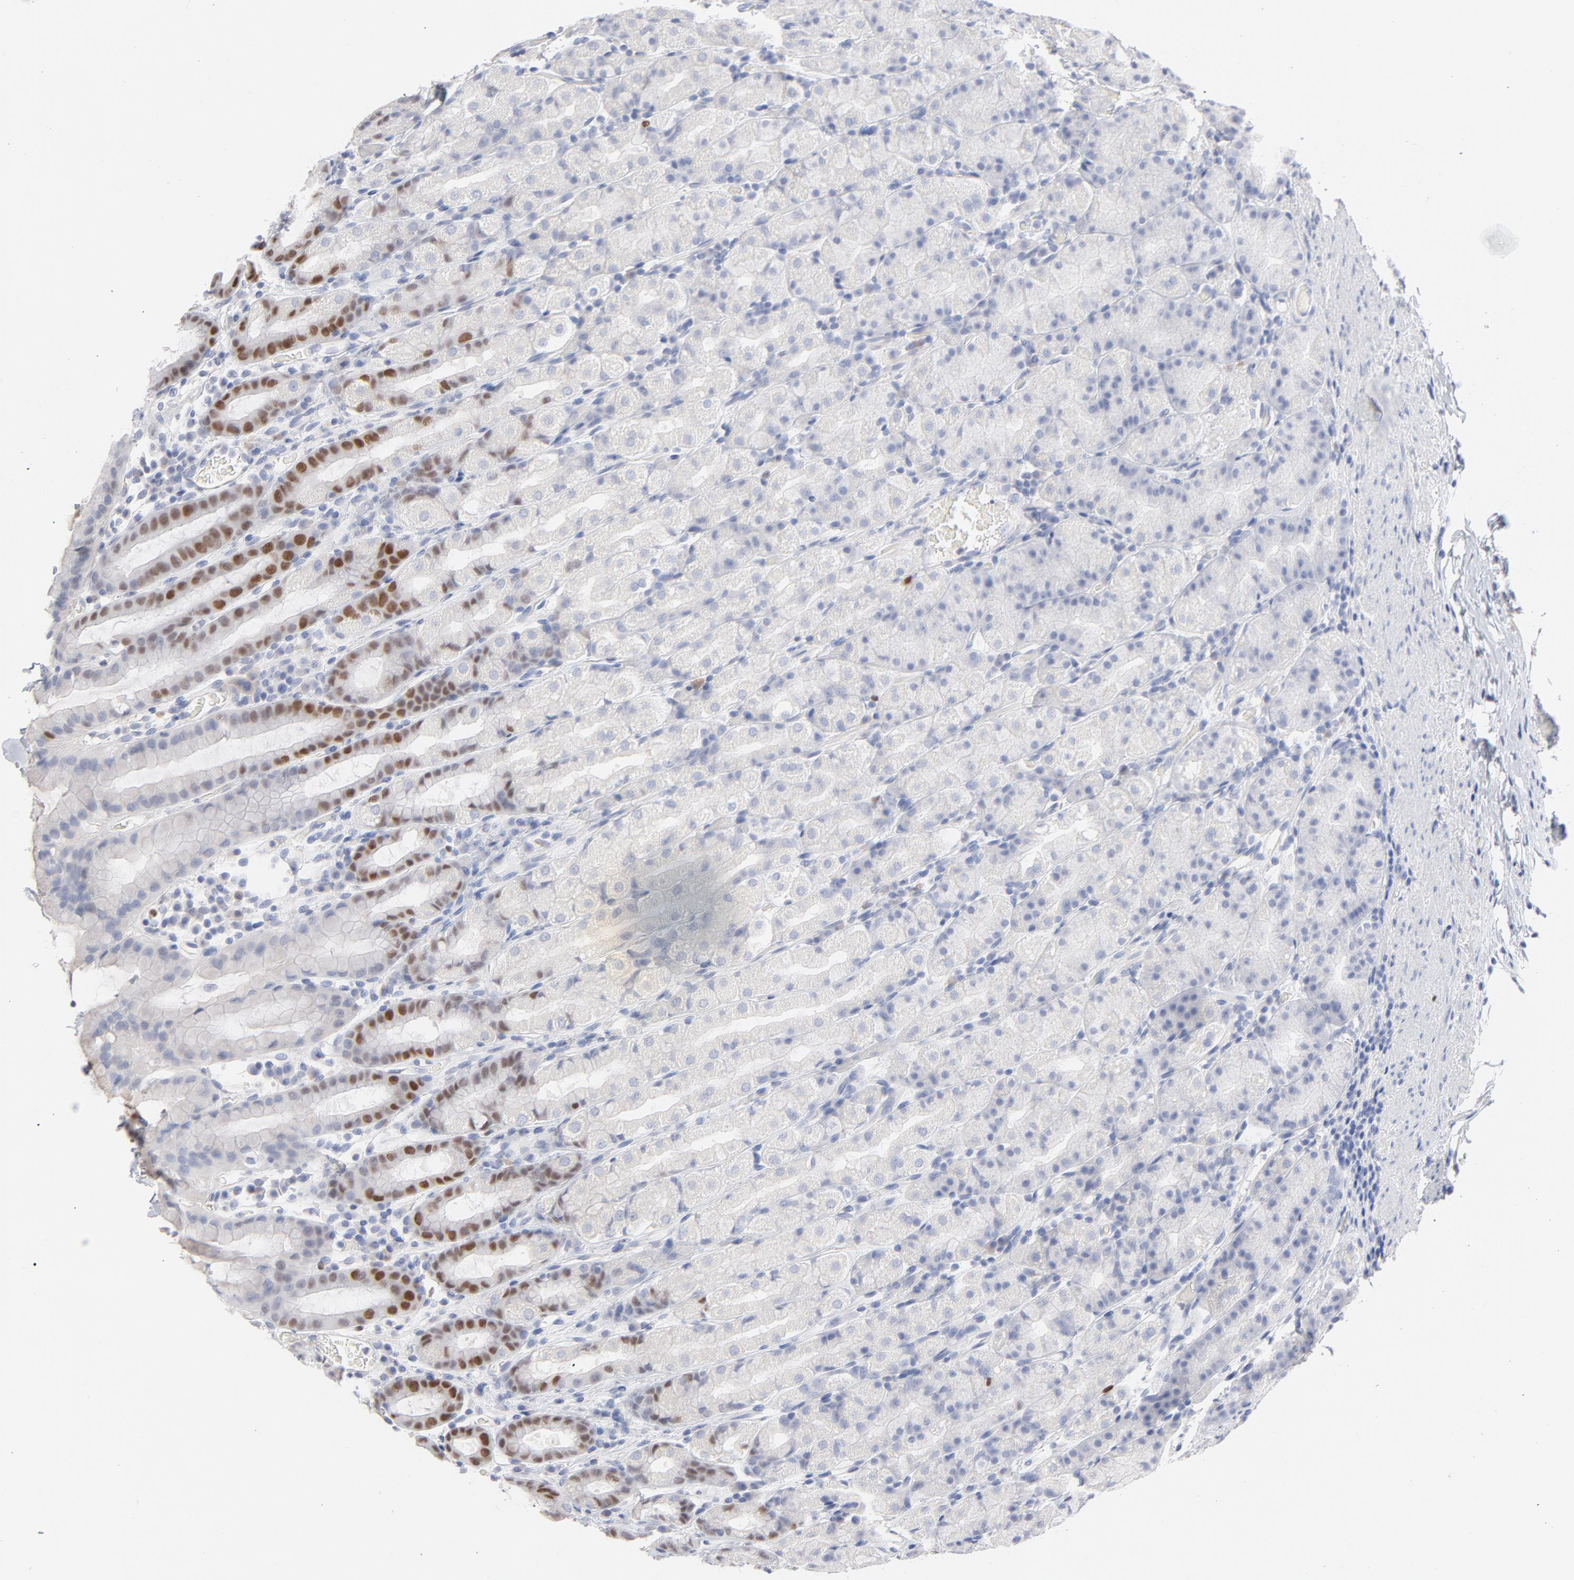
{"staining": {"intensity": "strong", "quantity": "<25%", "location": "nuclear"}, "tissue": "stomach", "cell_type": "Glandular cells", "image_type": "normal", "snomed": [{"axis": "morphology", "description": "Normal tissue, NOS"}, {"axis": "topography", "description": "Stomach, upper"}], "caption": "Immunohistochemistry (IHC) photomicrograph of normal stomach: human stomach stained using immunohistochemistry (IHC) displays medium levels of strong protein expression localized specifically in the nuclear of glandular cells, appearing as a nuclear brown color.", "gene": "MCM7", "patient": {"sex": "male", "age": 68}}